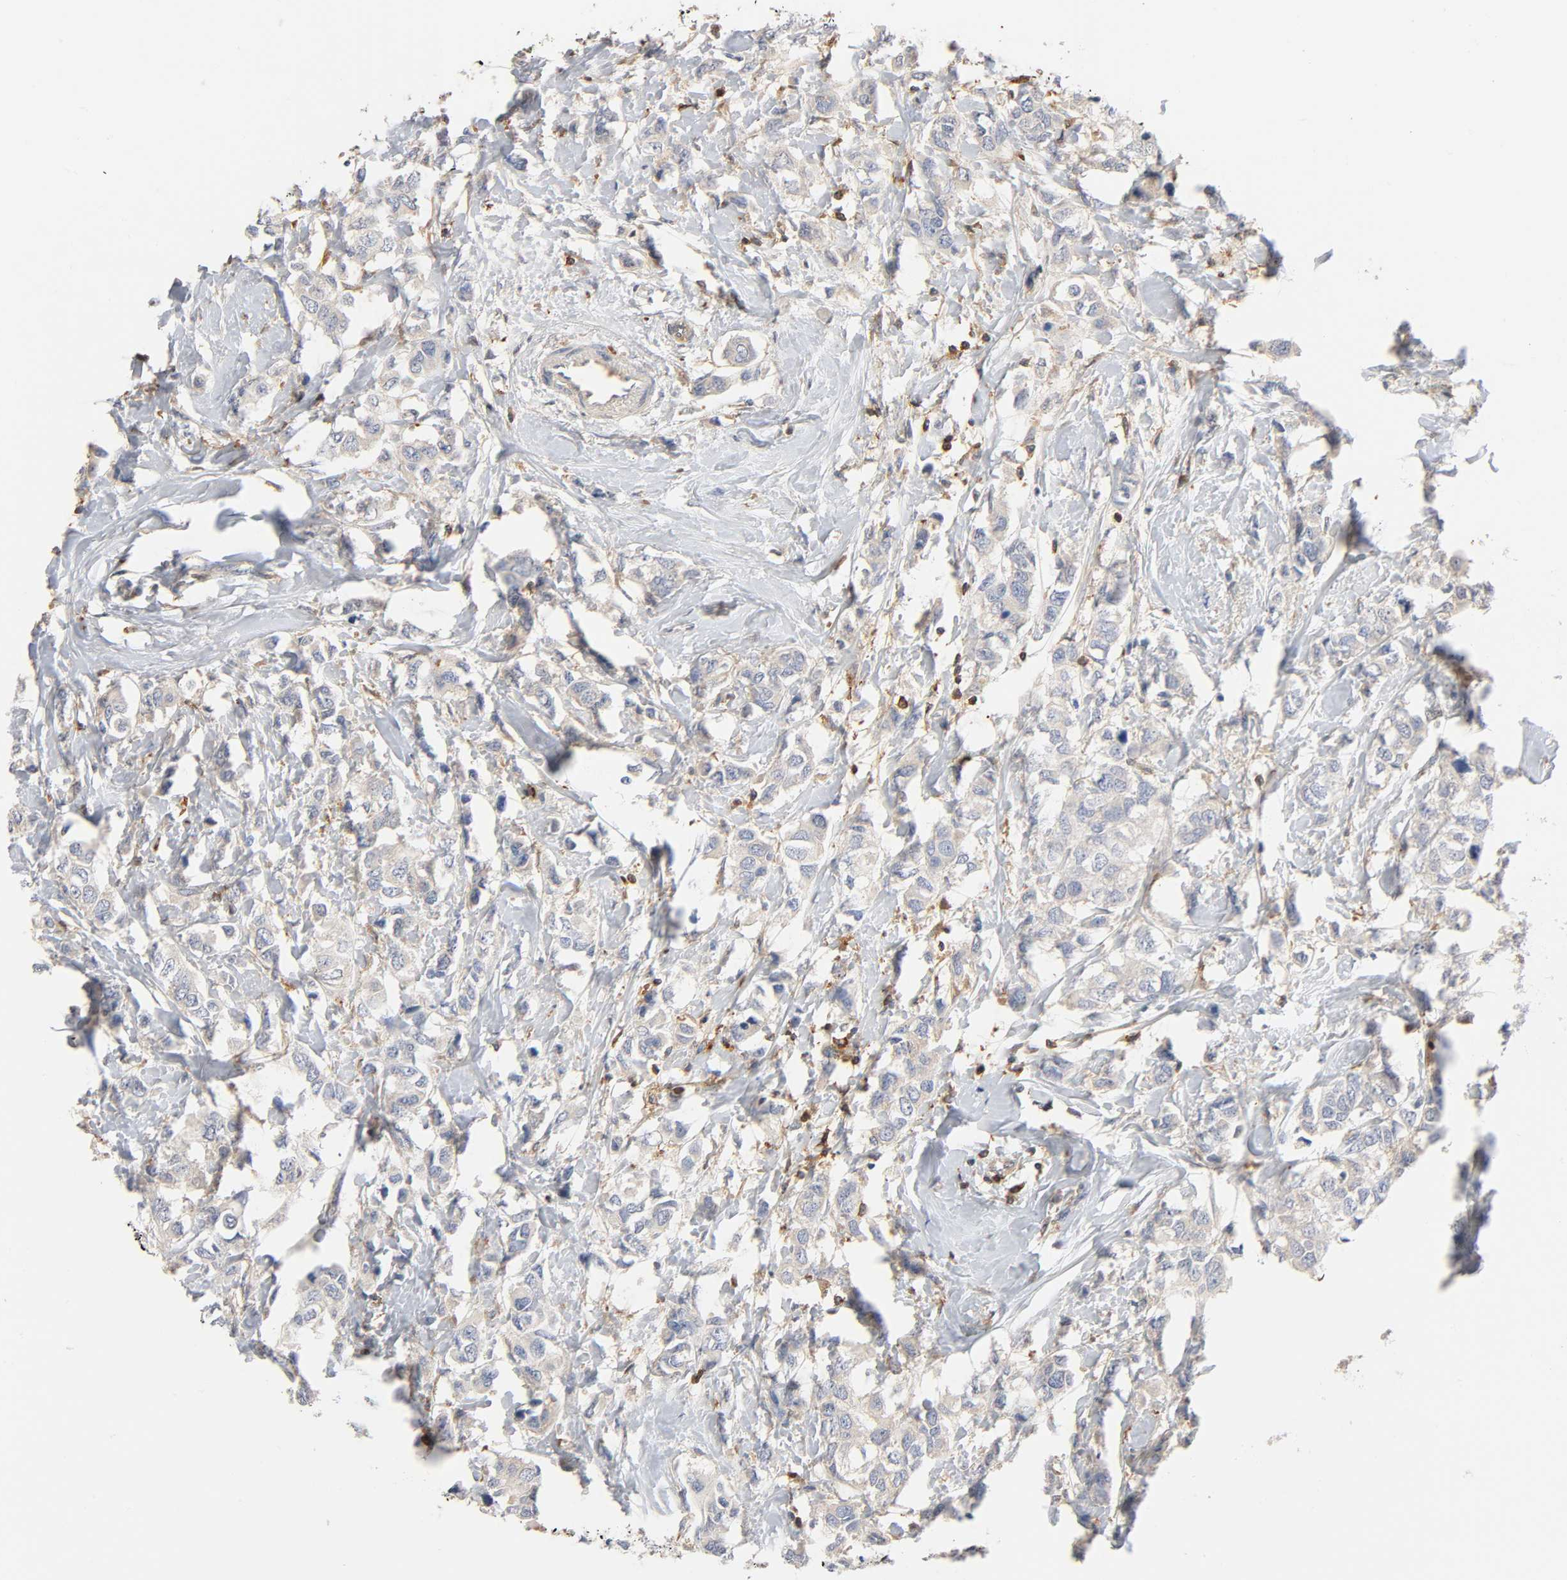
{"staining": {"intensity": "weak", "quantity": "25%-75%", "location": "cytoplasmic/membranous"}, "tissue": "breast cancer", "cell_type": "Tumor cells", "image_type": "cancer", "snomed": [{"axis": "morphology", "description": "Duct carcinoma"}, {"axis": "topography", "description": "Breast"}], "caption": "About 25%-75% of tumor cells in breast cancer (intraductal carcinoma) reveal weak cytoplasmic/membranous protein positivity as visualized by brown immunohistochemical staining.", "gene": "BIN1", "patient": {"sex": "female", "age": 50}}